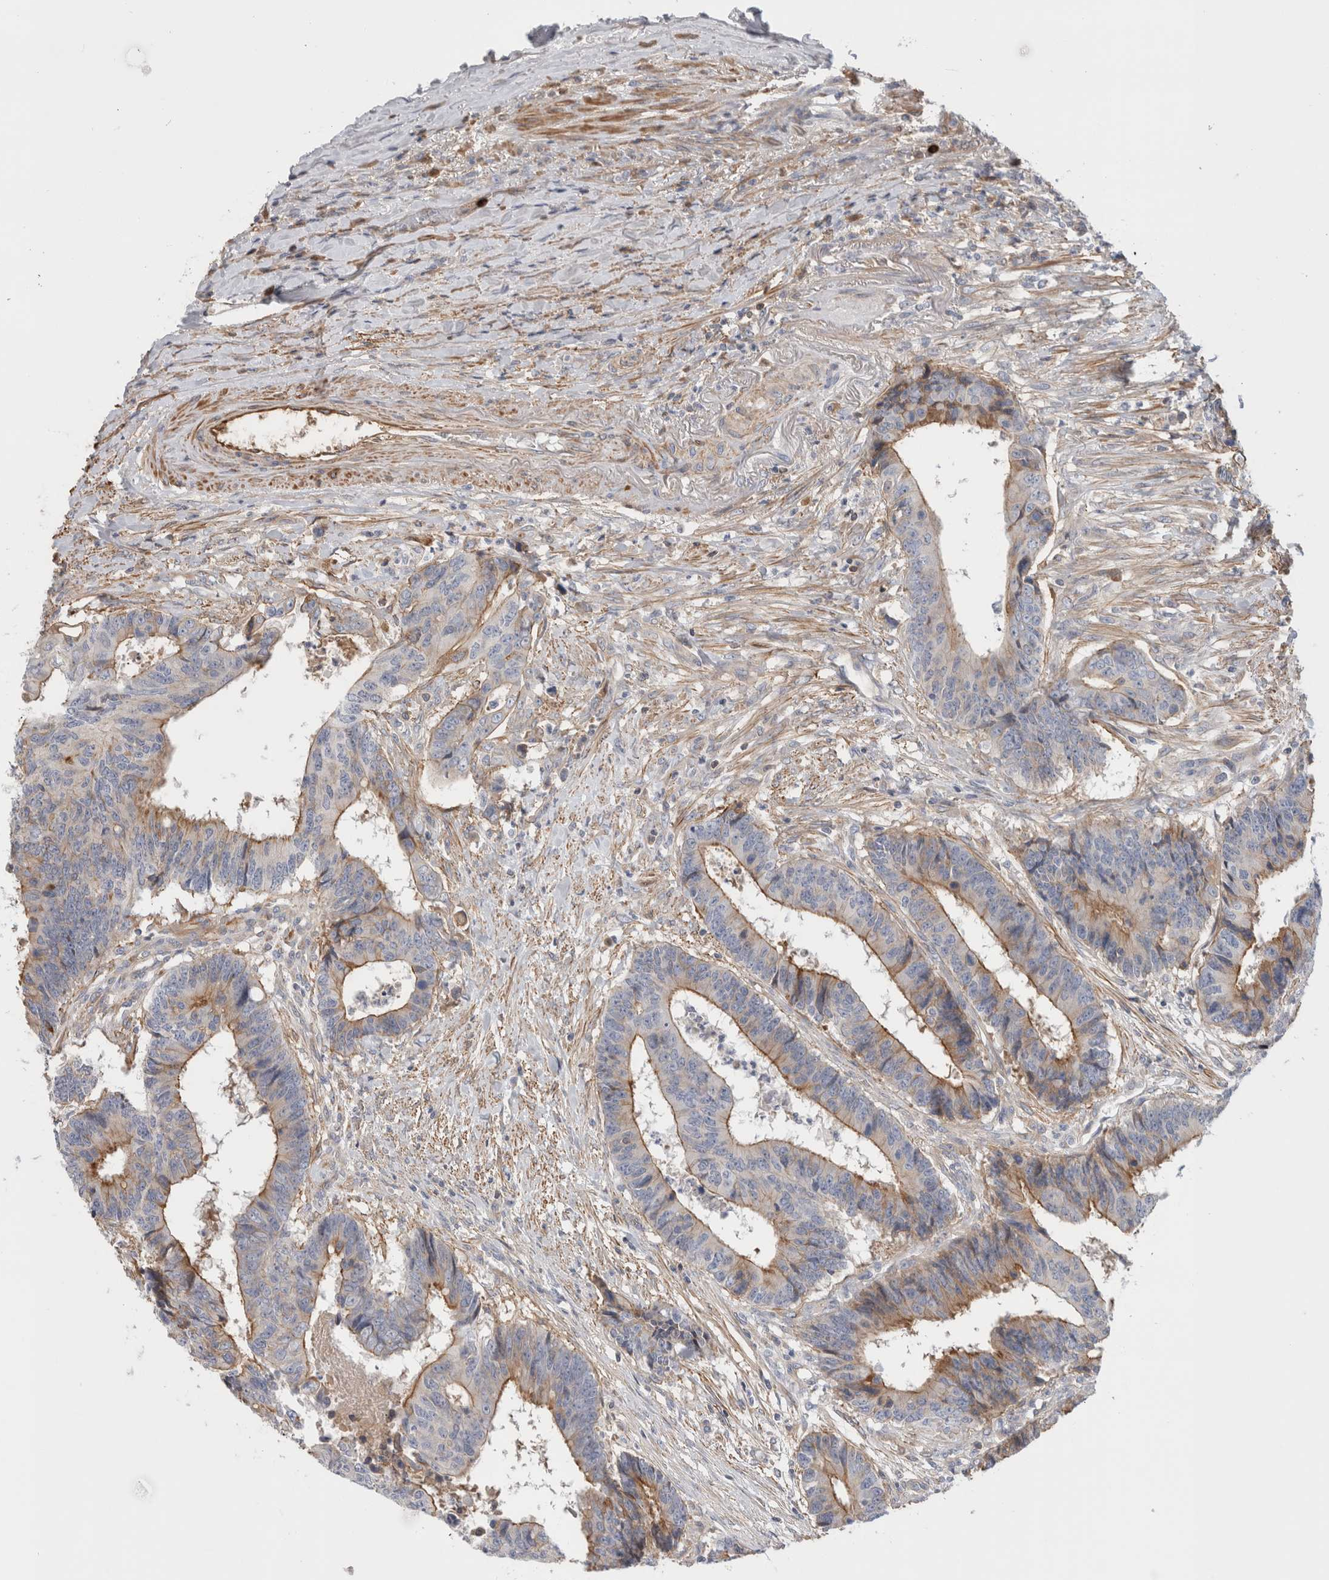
{"staining": {"intensity": "moderate", "quantity": "<25%", "location": "cytoplasmic/membranous"}, "tissue": "colorectal cancer", "cell_type": "Tumor cells", "image_type": "cancer", "snomed": [{"axis": "morphology", "description": "Adenocarcinoma, NOS"}, {"axis": "topography", "description": "Rectum"}], "caption": "Protein expression analysis of adenocarcinoma (colorectal) shows moderate cytoplasmic/membranous staining in approximately <25% of tumor cells.", "gene": "CFI", "patient": {"sex": "male", "age": 84}}